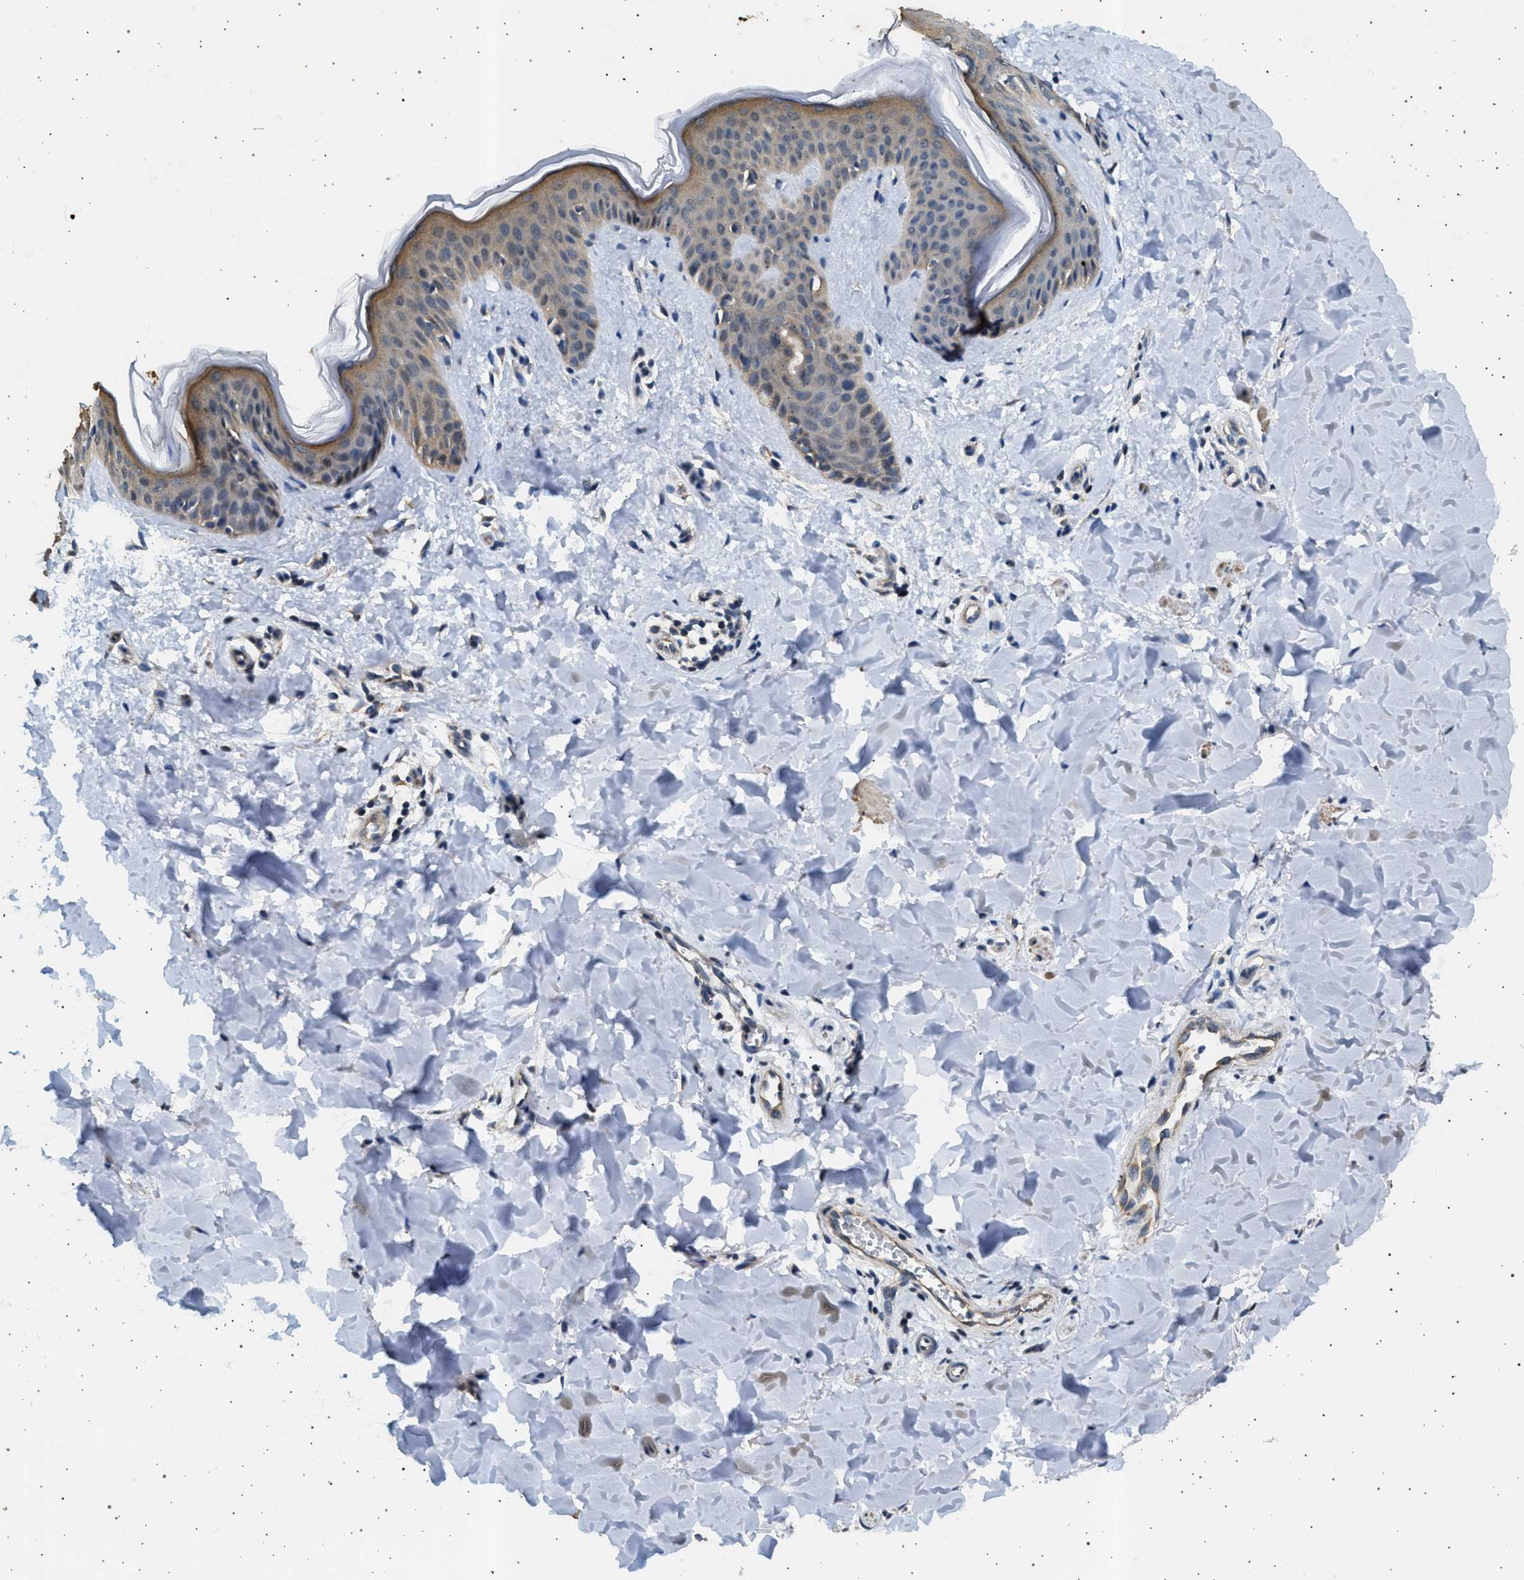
{"staining": {"intensity": "negative", "quantity": "none", "location": "none"}, "tissue": "skin", "cell_type": "Fibroblasts", "image_type": "normal", "snomed": [{"axis": "morphology", "description": "Normal tissue, NOS"}, {"axis": "topography", "description": "Skin"}], "caption": "The photomicrograph demonstrates no significant positivity in fibroblasts of skin. (DAB immunohistochemistry, high magnification).", "gene": "KCNA4", "patient": {"sex": "female", "age": 17}}